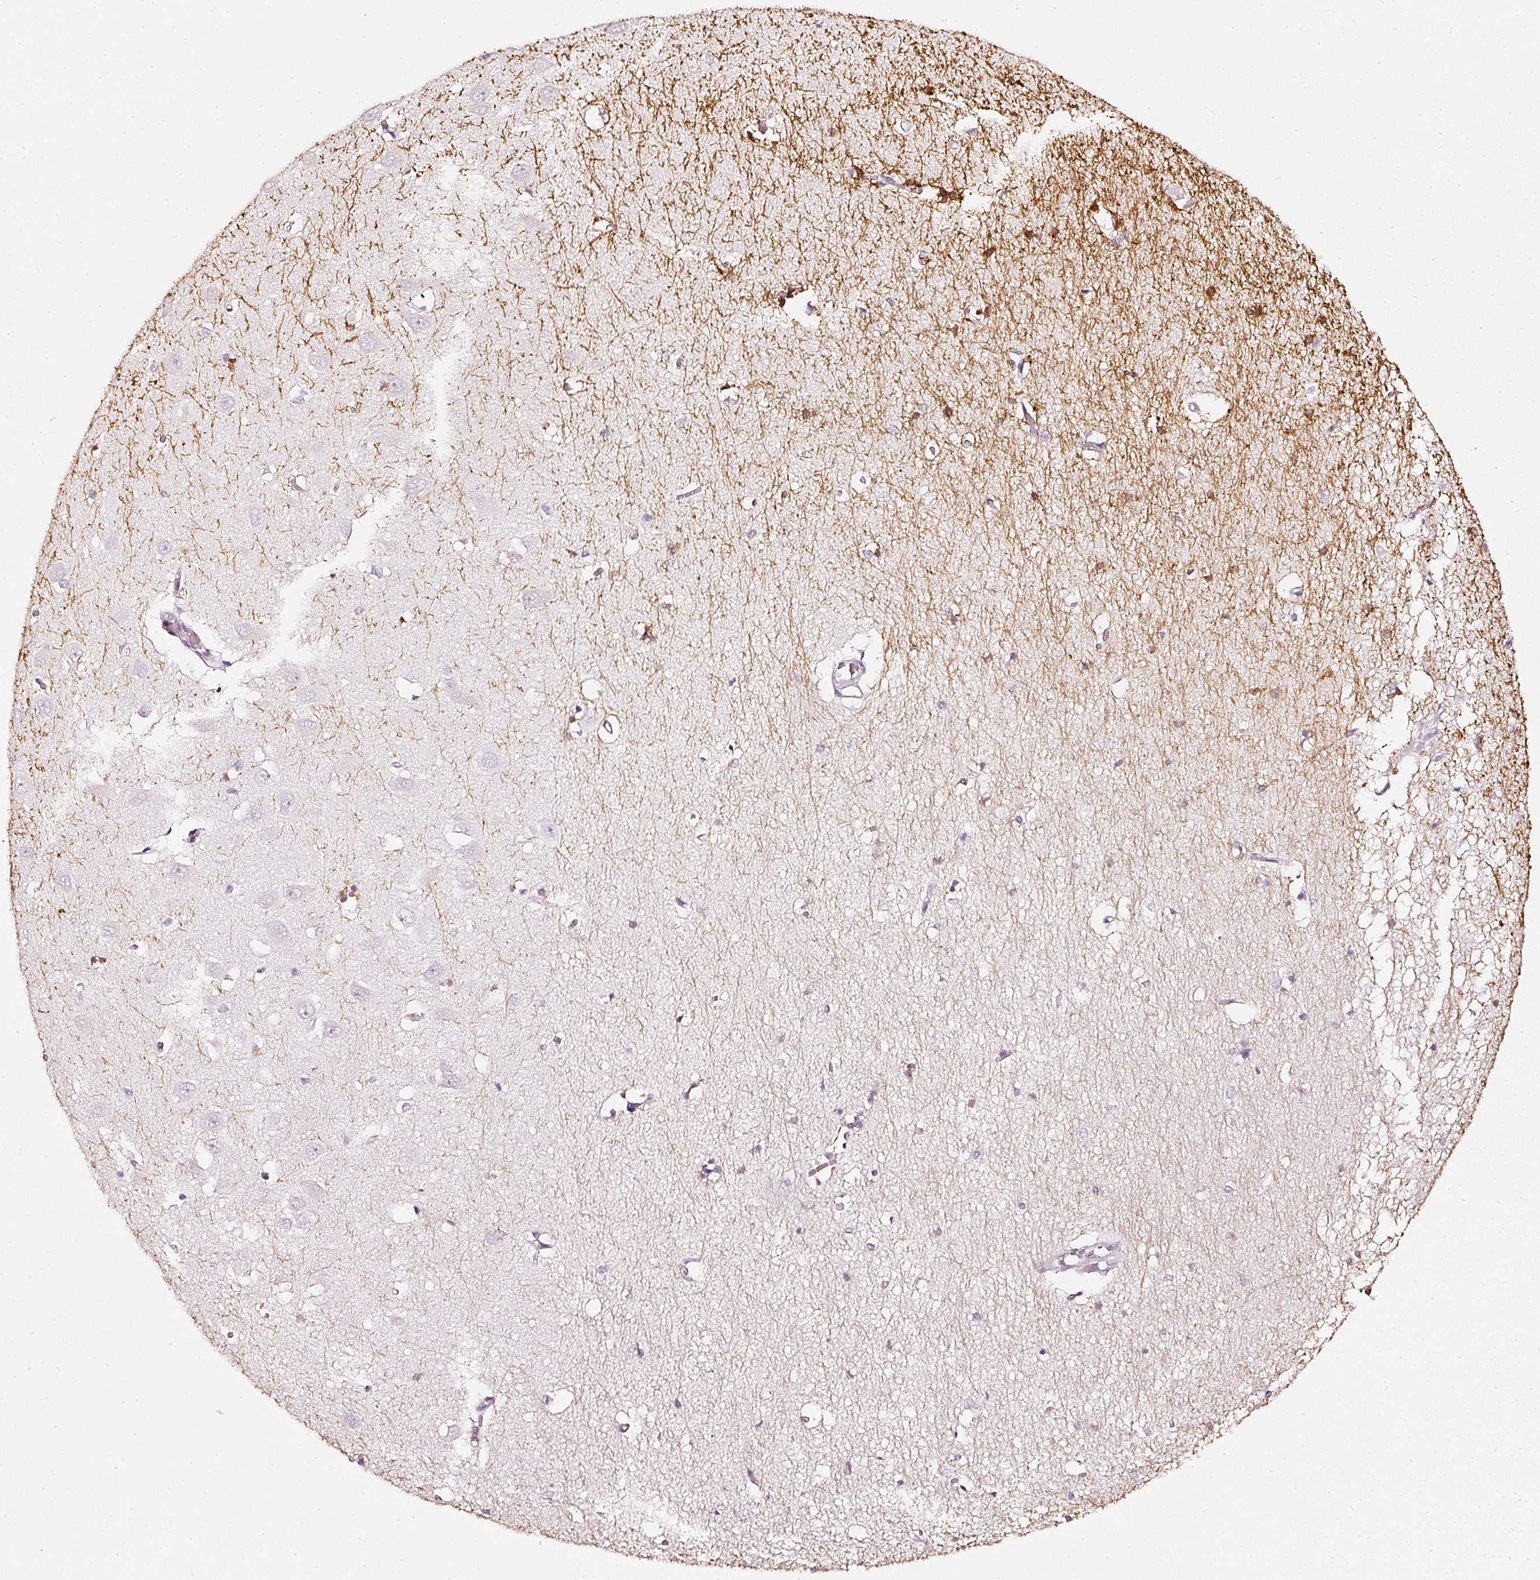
{"staining": {"intensity": "strong", "quantity": "<25%", "location": "cytoplasmic/membranous"}, "tissue": "hippocampus", "cell_type": "Glial cells", "image_type": "normal", "snomed": [{"axis": "morphology", "description": "Normal tissue, NOS"}, {"axis": "topography", "description": "Hippocampus"}], "caption": "Strong cytoplasmic/membranous positivity is identified in about <25% of glial cells in normal hippocampus. The staining was performed using DAB (3,3'-diaminobenzidine) to visualize the protein expression in brown, while the nuclei were stained in blue with hematoxylin (Magnification: 20x).", "gene": "CNP", "patient": {"sex": "male", "age": 70}}